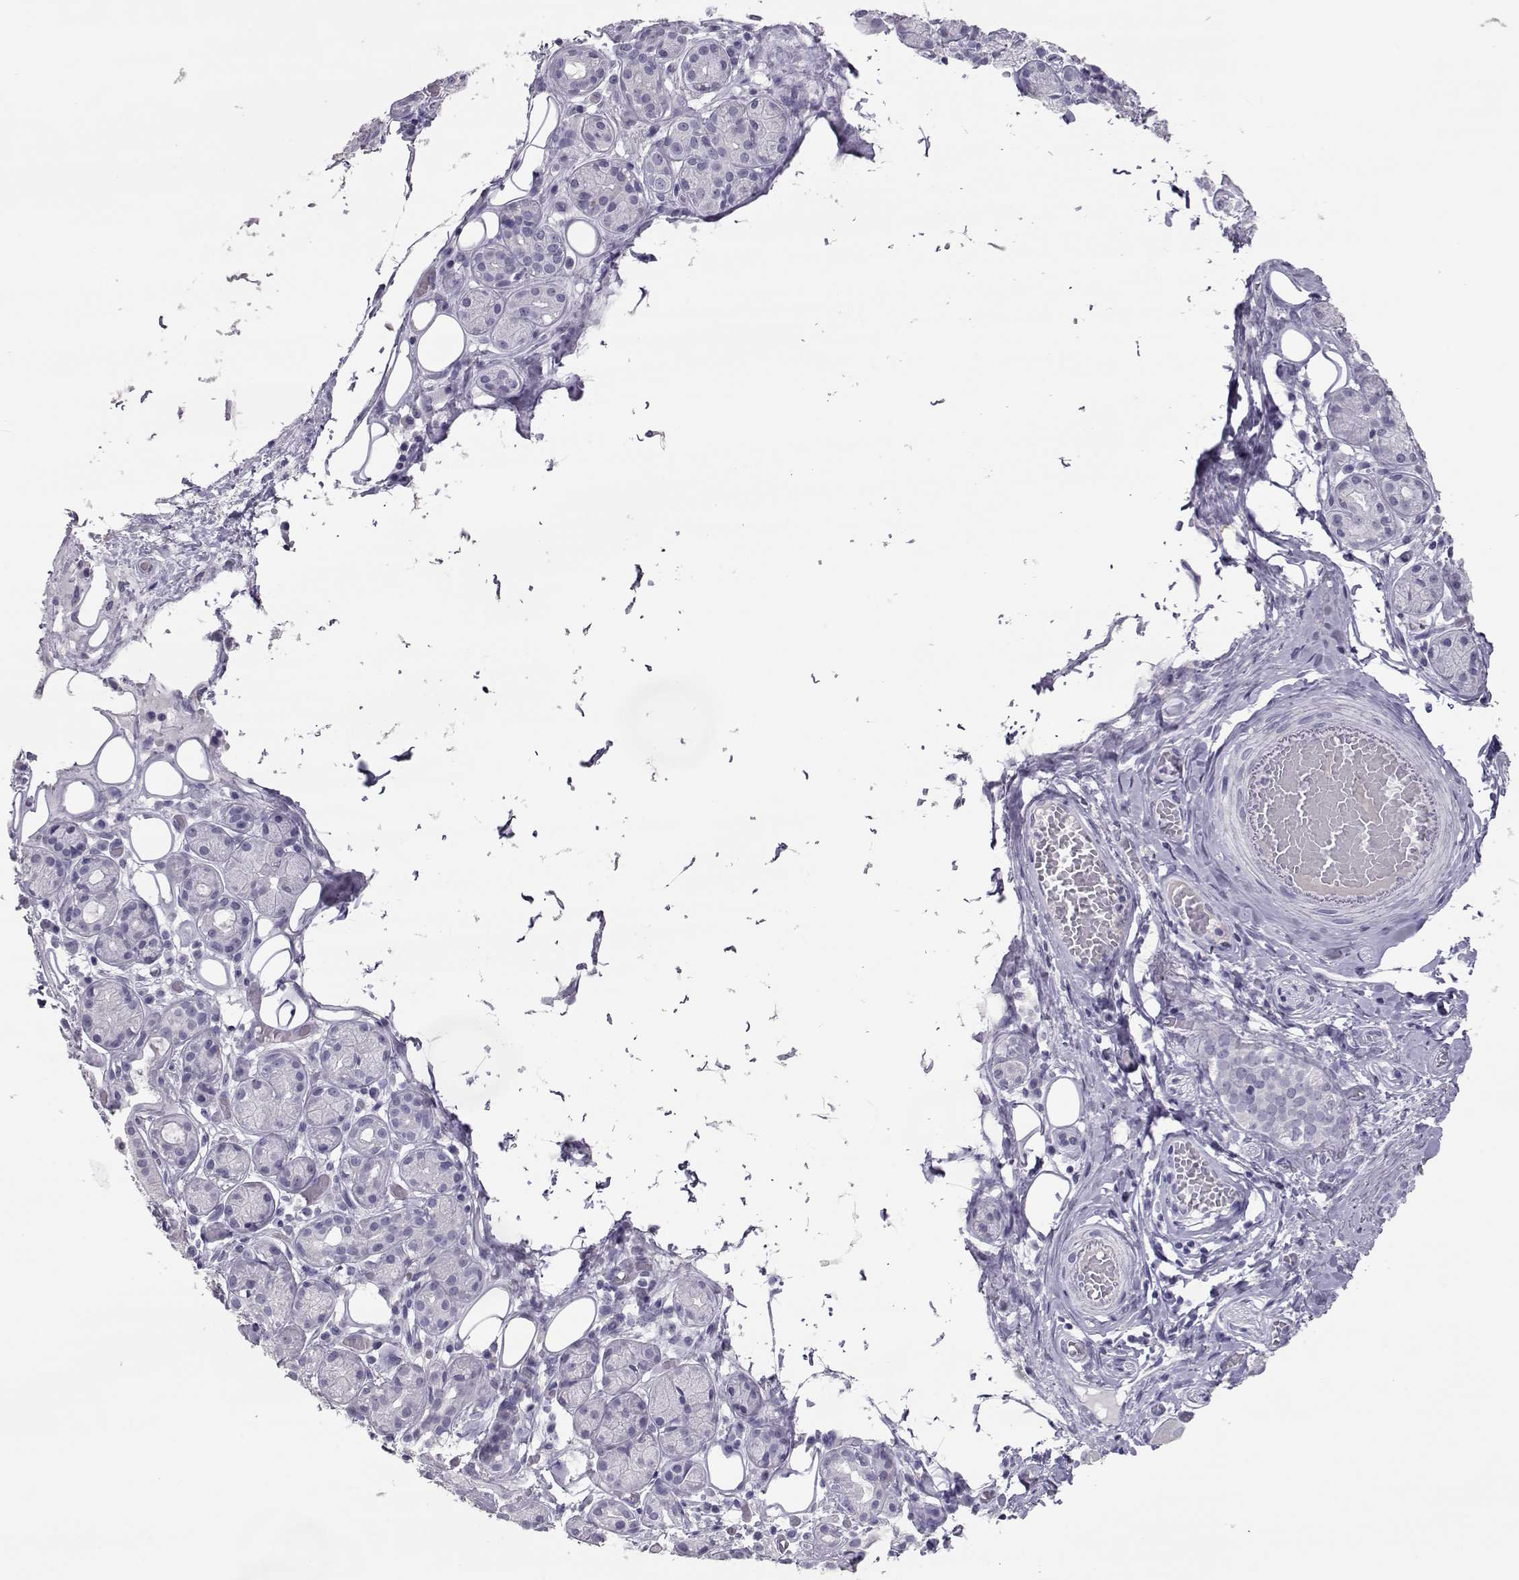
{"staining": {"intensity": "negative", "quantity": "none", "location": "none"}, "tissue": "salivary gland", "cell_type": "Glandular cells", "image_type": "normal", "snomed": [{"axis": "morphology", "description": "Normal tissue, NOS"}, {"axis": "topography", "description": "Salivary gland"}, {"axis": "topography", "description": "Peripheral nerve tissue"}], "caption": "Immunohistochemical staining of normal salivary gland demonstrates no significant expression in glandular cells. (Immunohistochemistry, brightfield microscopy, high magnification).", "gene": "PMCH", "patient": {"sex": "male", "age": 71}}